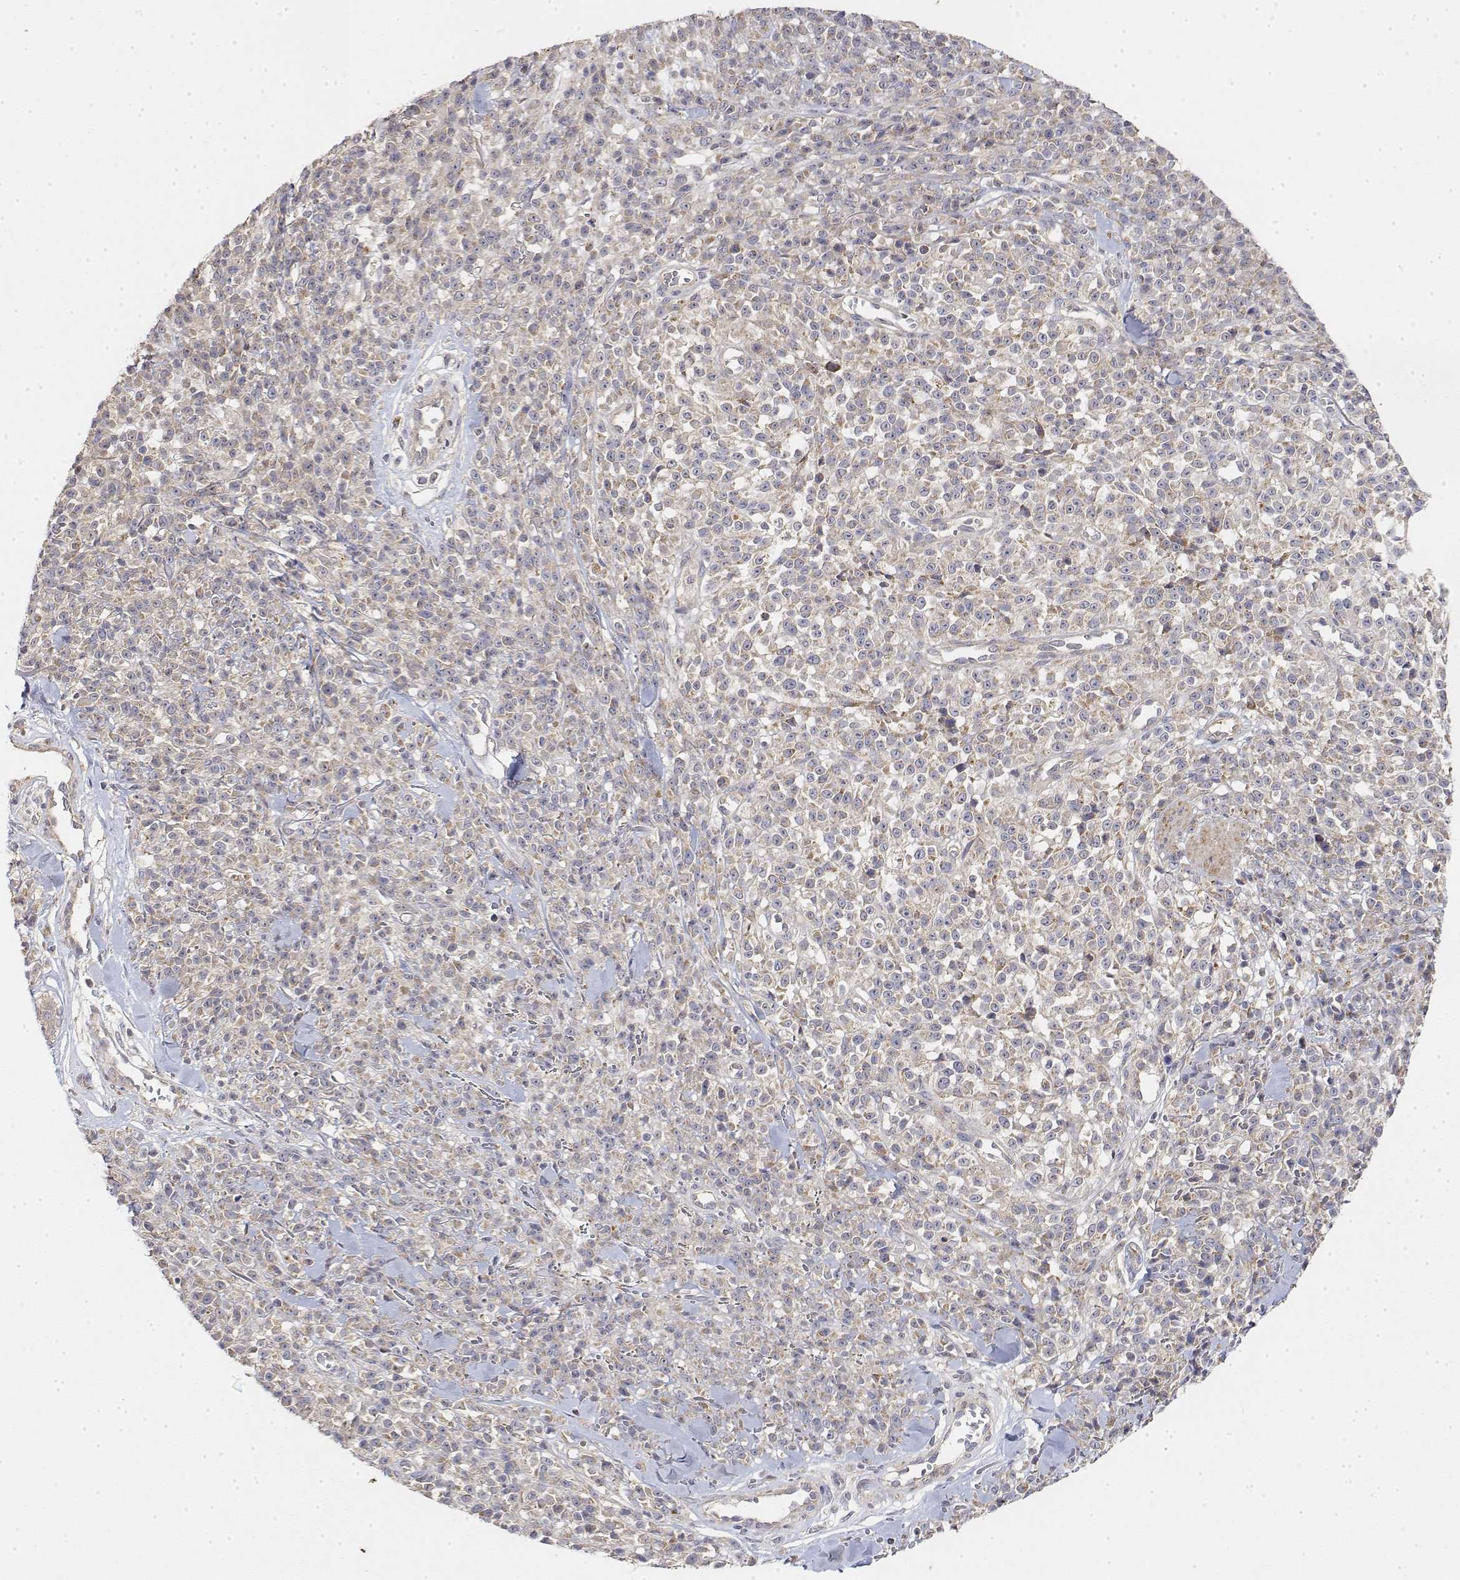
{"staining": {"intensity": "negative", "quantity": "none", "location": "none"}, "tissue": "melanoma", "cell_type": "Tumor cells", "image_type": "cancer", "snomed": [{"axis": "morphology", "description": "Malignant melanoma, NOS"}, {"axis": "topography", "description": "Skin"}, {"axis": "topography", "description": "Skin of trunk"}], "caption": "Immunohistochemistry (IHC) image of neoplastic tissue: human melanoma stained with DAB (3,3'-diaminobenzidine) demonstrates no significant protein positivity in tumor cells.", "gene": "LONRF3", "patient": {"sex": "male", "age": 74}}